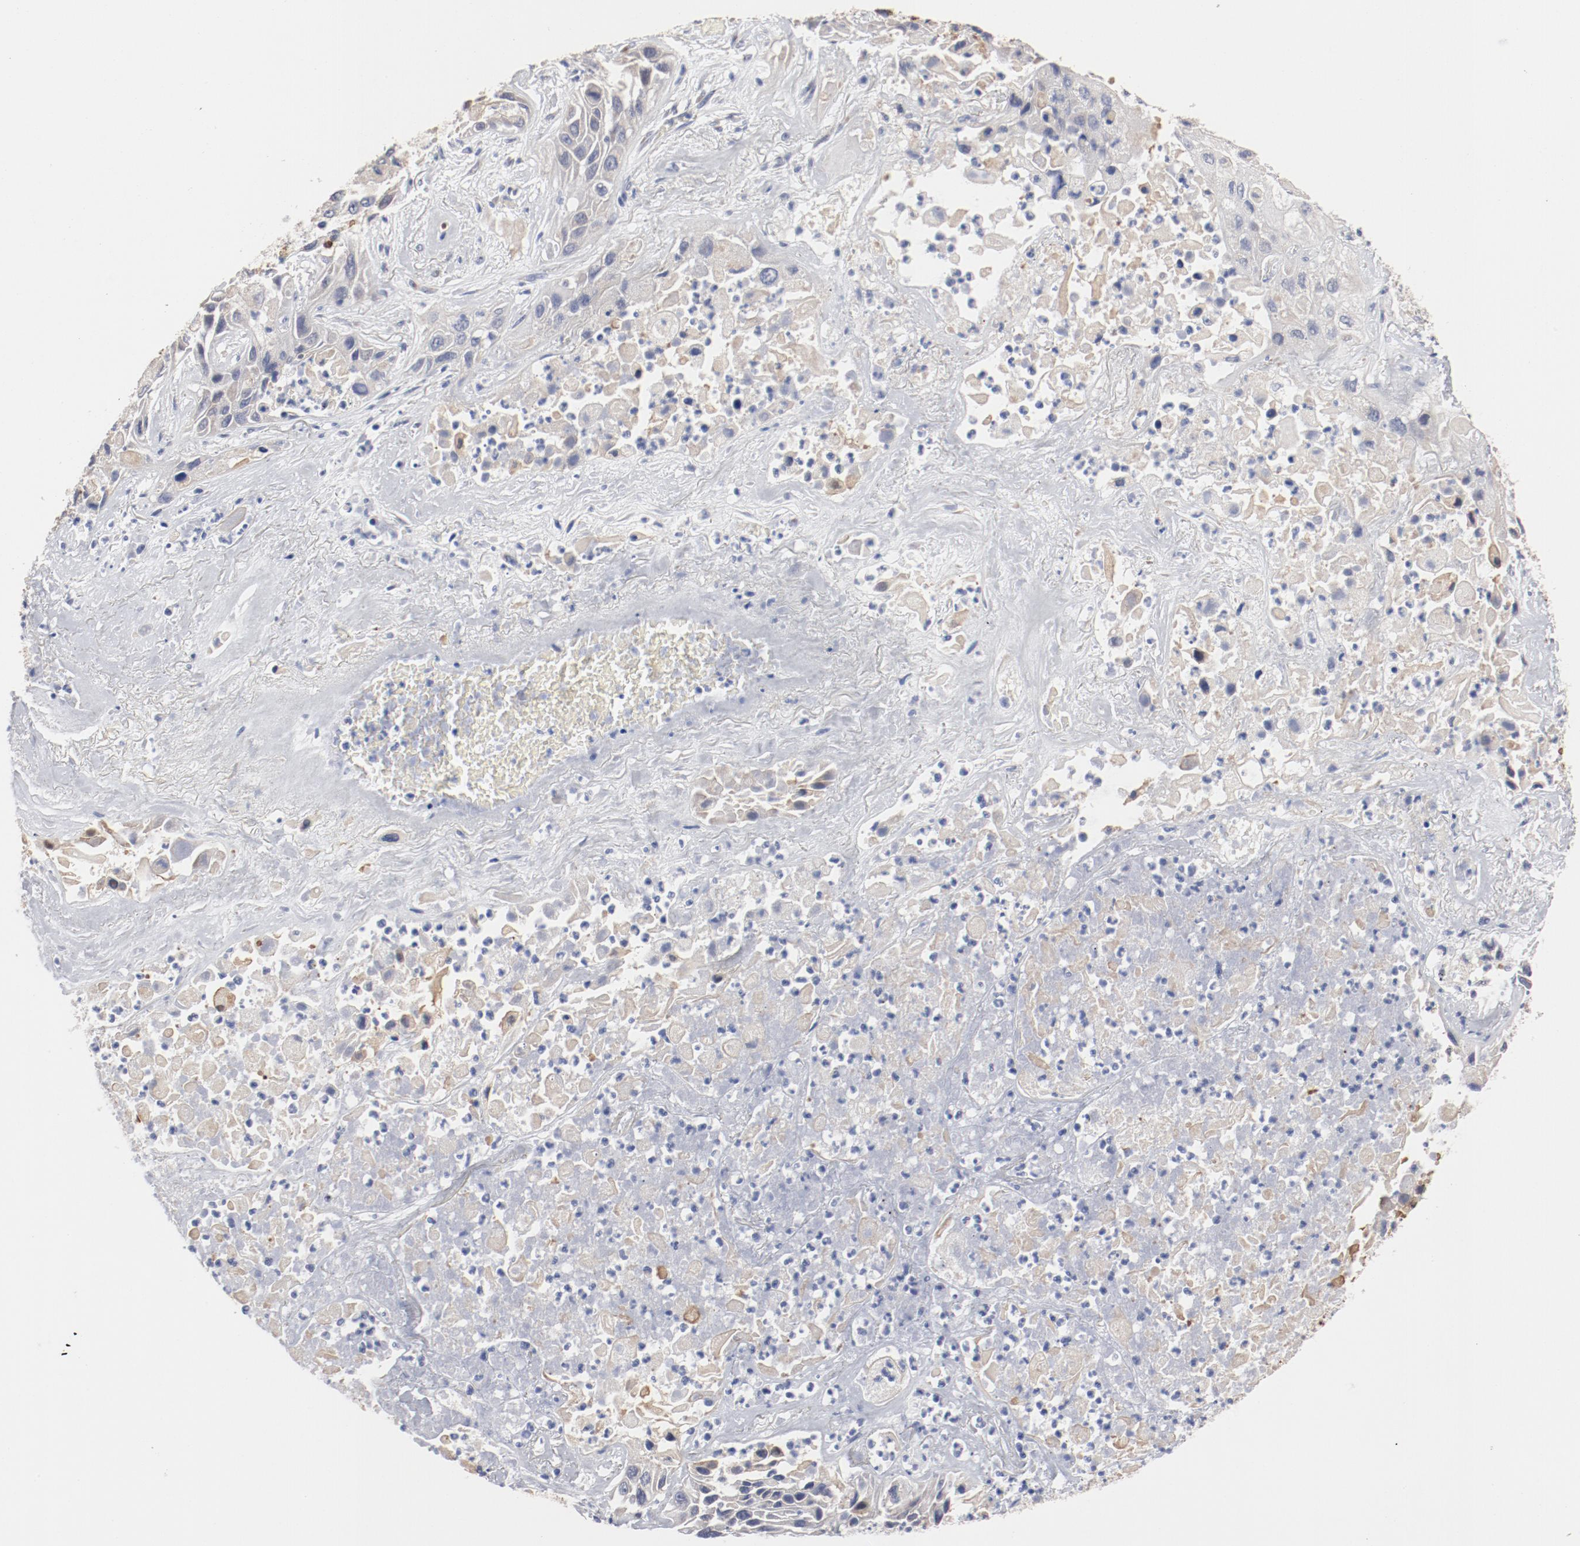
{"staining": {"intensity": "negative", "quantity": "none", "location": "none"}, "tissue": "lung cancer", "cell_type": "Tumor cells", "image_type": "cancer", "snomed": [{"axis": "morphology", "description": "Squamous cell carcinoma, NOS"}, {"axis": "topography", "description": "Lung"}], "caption": "IHC photomicrograph of squamous cell carcinoma (lung) stained for a protein (brown), which exhibits no expression in tumor cells. (Stains: DAB IHC with hematoxylin counter stain, Microscopy: brightfield microscopy at high magnification).", "gene": "GPR143", "patient": {"sex": "female", "age": 76}}